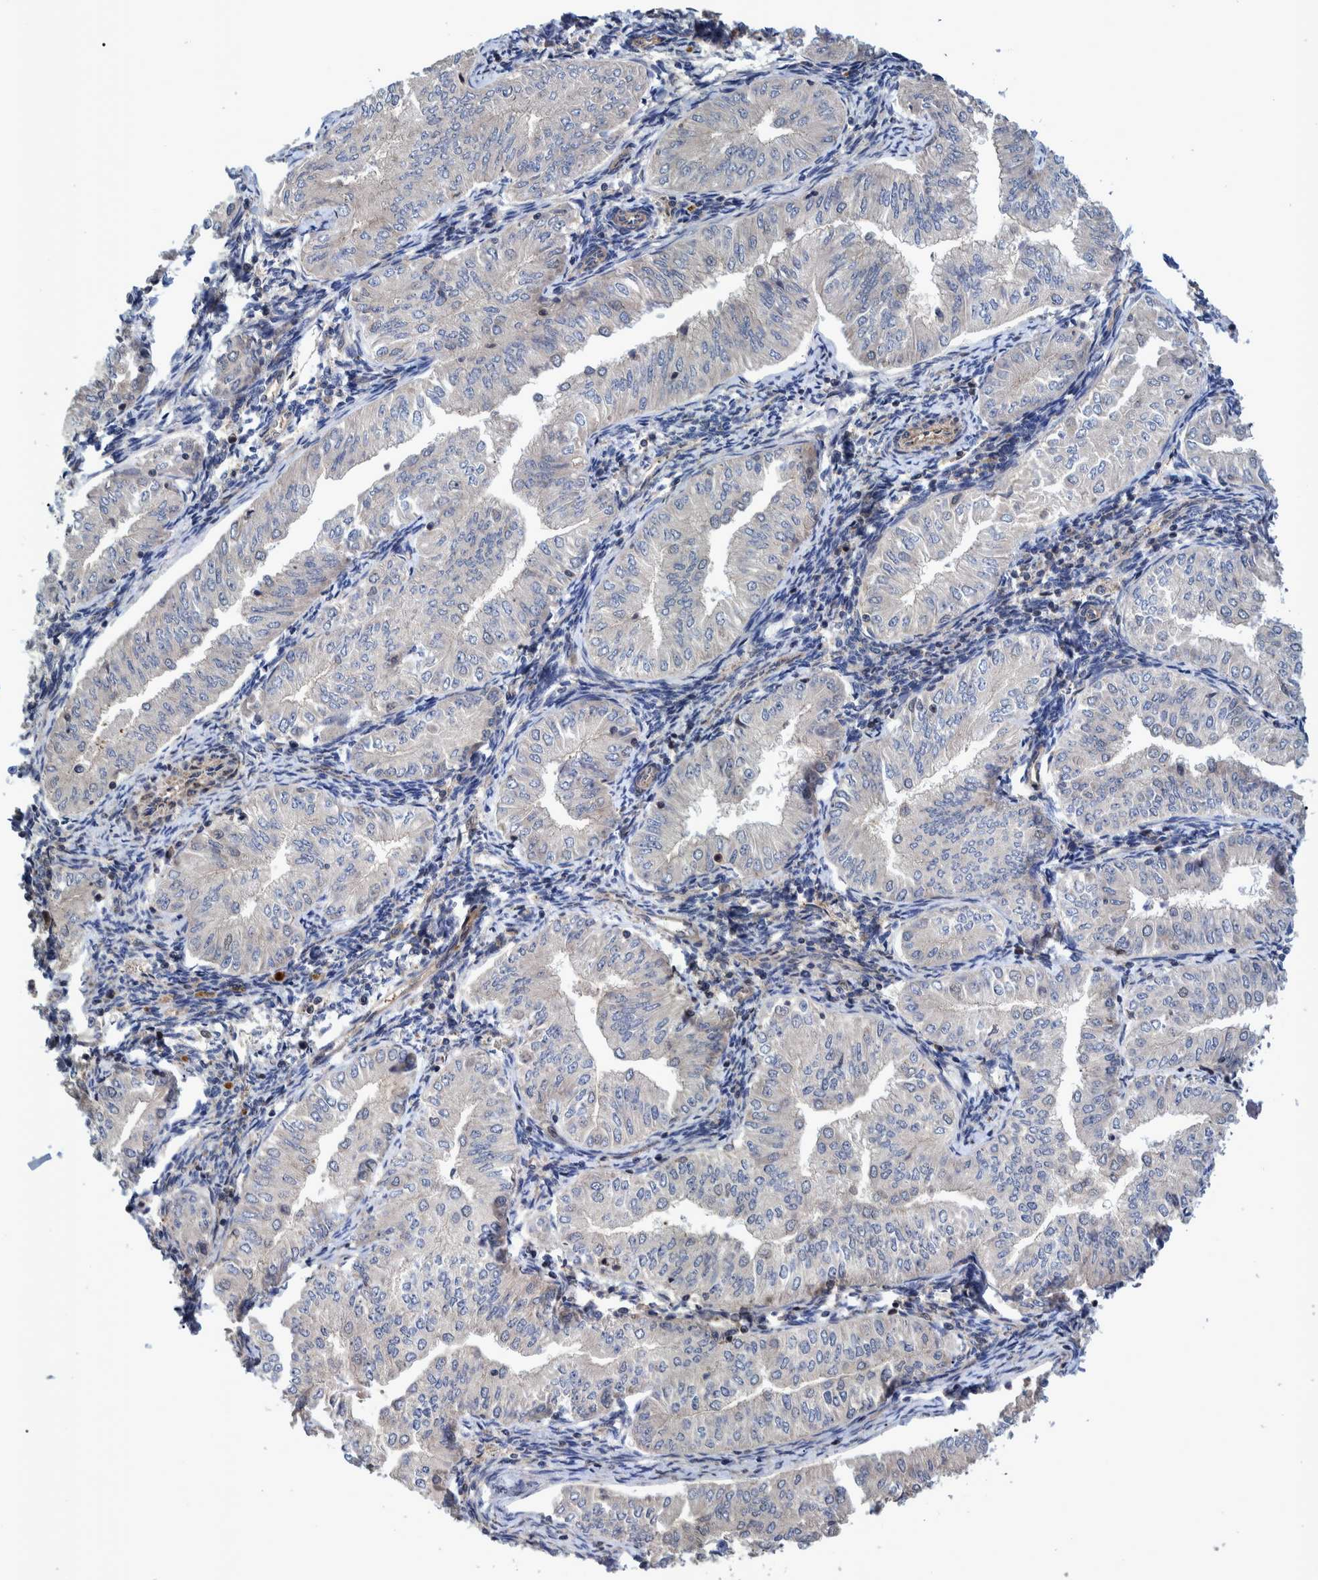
{"staining": {"intensity": "negative", "quantity": "none", "location": "none"}, "tissue": "endometrial cancer", "cell_type": "Tumor cells", "image_type": "cancer", "snomed": [{"axis": "morphology", "description": "Normal tissue, NOS"}, {"axis": "morphology", "description": "Adenocarcinoma, NOS"}, {"axis": "topography", "description": "Endometrium"}], "caption": "High power microscopy photomicrograph of an IHC micrograph of endometrial cancer (adenocarcinoma), revealing no significant staining in tumor cells.", "gene": "GRPEL2", "patient": {"sex": "female", "age": 53}}